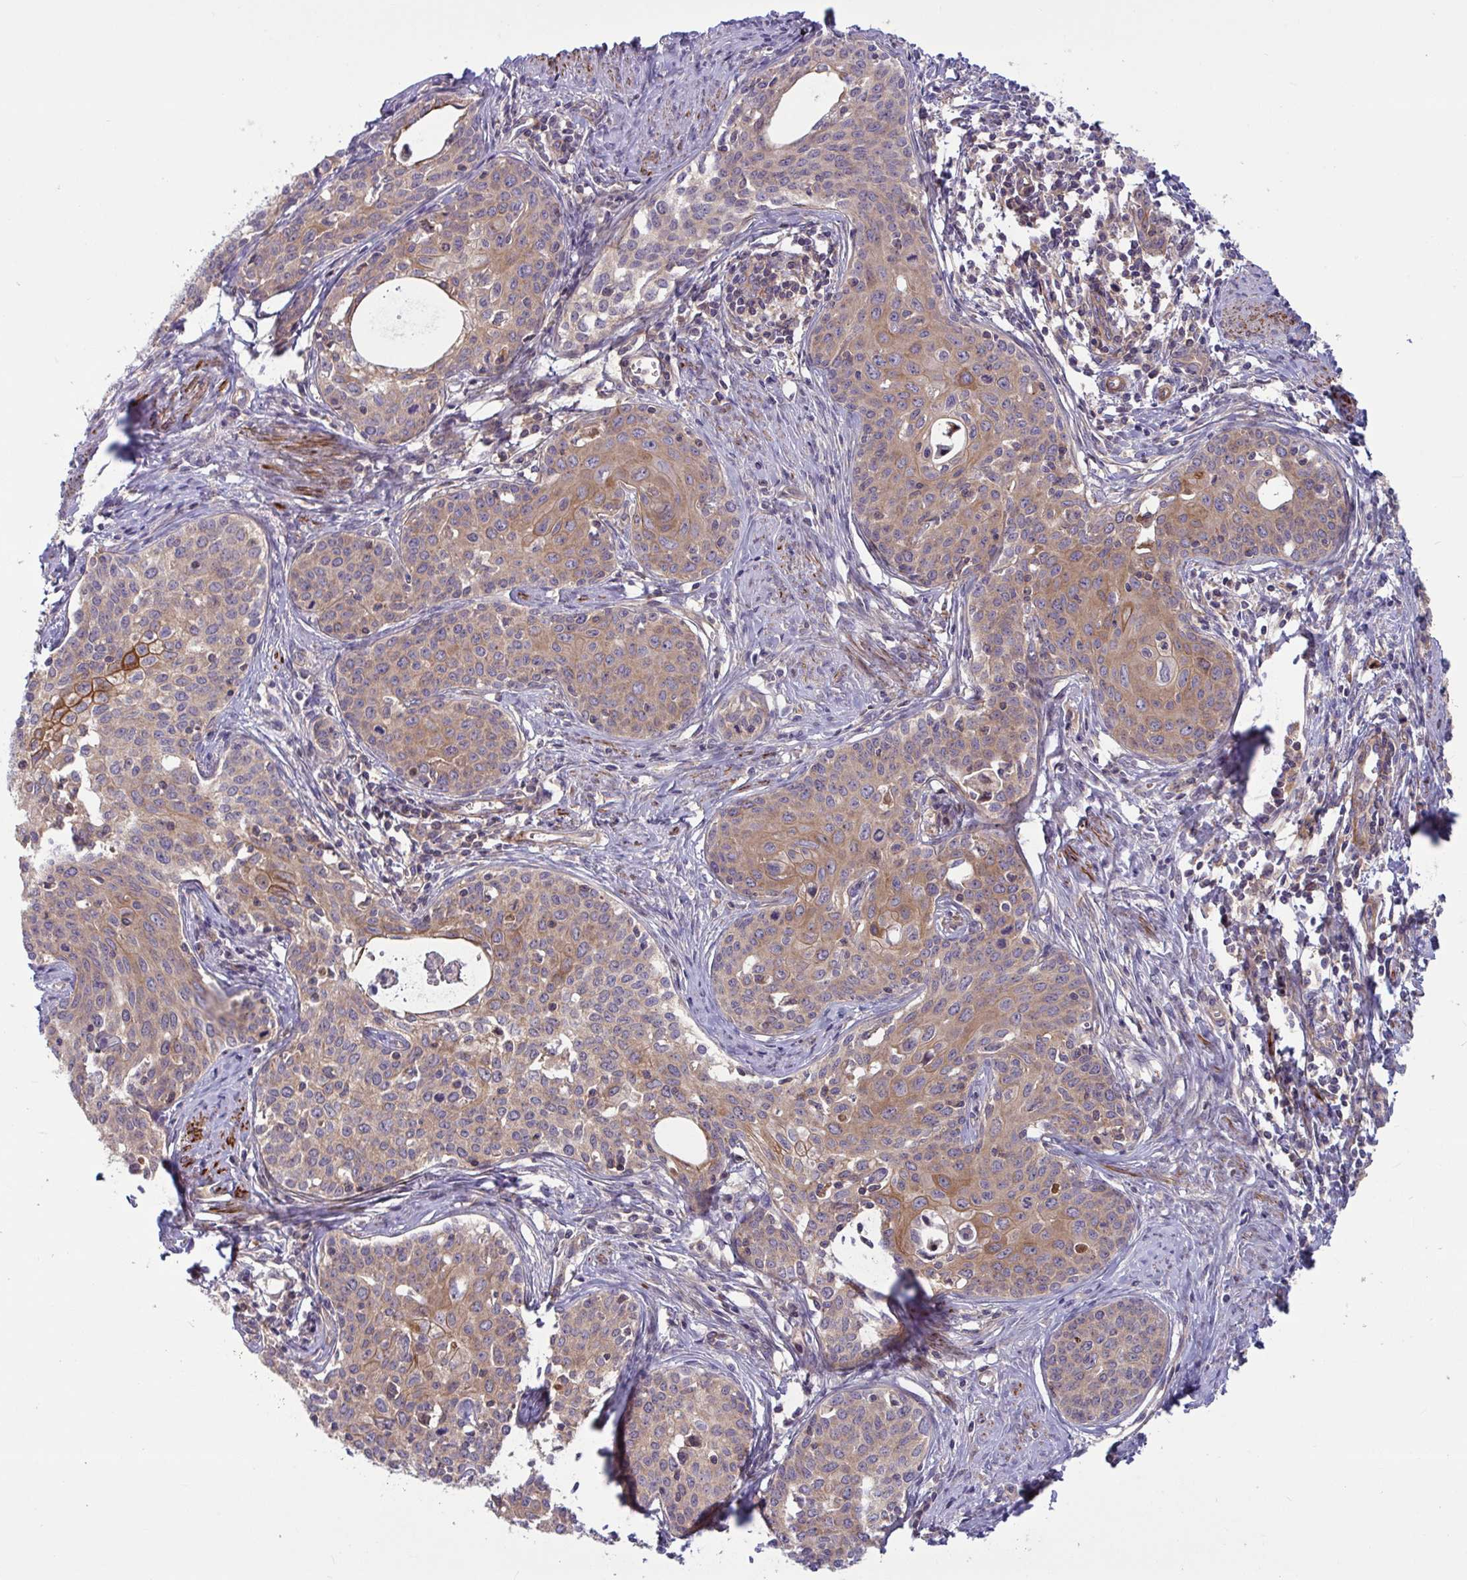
{"staining": {"intensity": "moderate", "quantity": ">75%", "location": "cytoplasmic/membranous"}, "tissue": "cervical cancer", "cell_type": "Tumor cells", "image_type": "cancer", "snomed": [{"axis": "morphology", "description": "Squamous cell carcinoma, NOS"}, {"axis": "morphology", "description": "Adenocarcinoma, NOS"}, {"axis": "topography", "description": "Cervix"}], "caption": "Cervical cancer tissue shows moderate cytoplasmic/membranous positivity in about >75% of tumor cells, visualized by immunohistochemistry.", "gene": "TANK", "patient": {"sex": "female", "age": 52}}